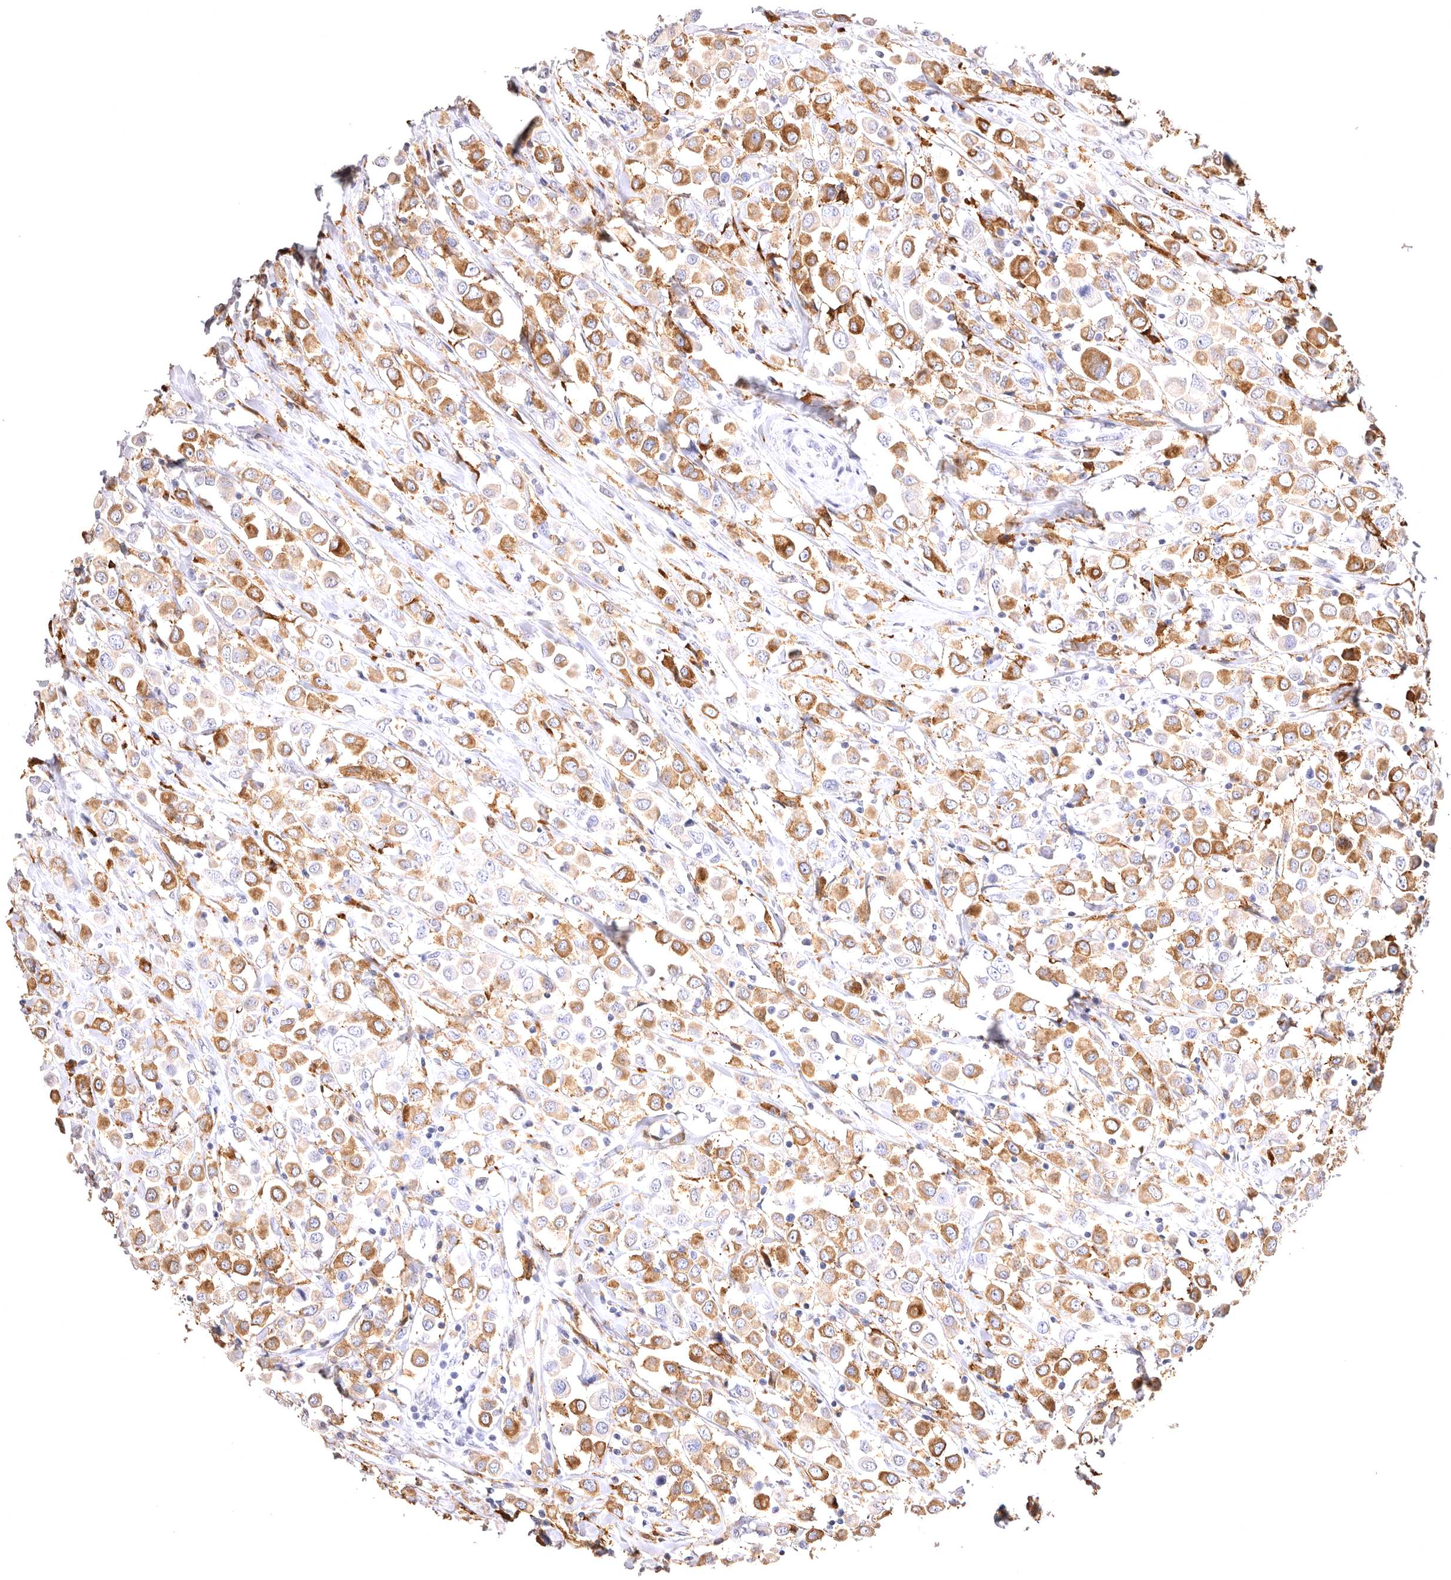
{"staining": {"intensity": "moderate", "quantity": "25%-75%", "location": "cytoplasmic/membranous"}, "tissue": "breast cancer", "cell_type": "Tumor cells", "image_type": "cancer", "snomed": [{"axis": "morphology", "description": "Duct carcinoma"}, {"axis": "topography", "description": "Breast"}], "caption": "IHC staining of breast infiltrating ductal carcinoma, which demonstrates medium levels of moderate cytoplasmic/membranous expression in about 25%-75% of tumor cells indicating moderate cytoplasmic/membranous protein staining. The staining was performed using DAB (3,3'-diaminobenzidine) (brown) for protein detection and nuclei were counterstained in hematoxylin (blue).", "gene": "VPS45", "patient": {"sex": "female", "age": 61}}